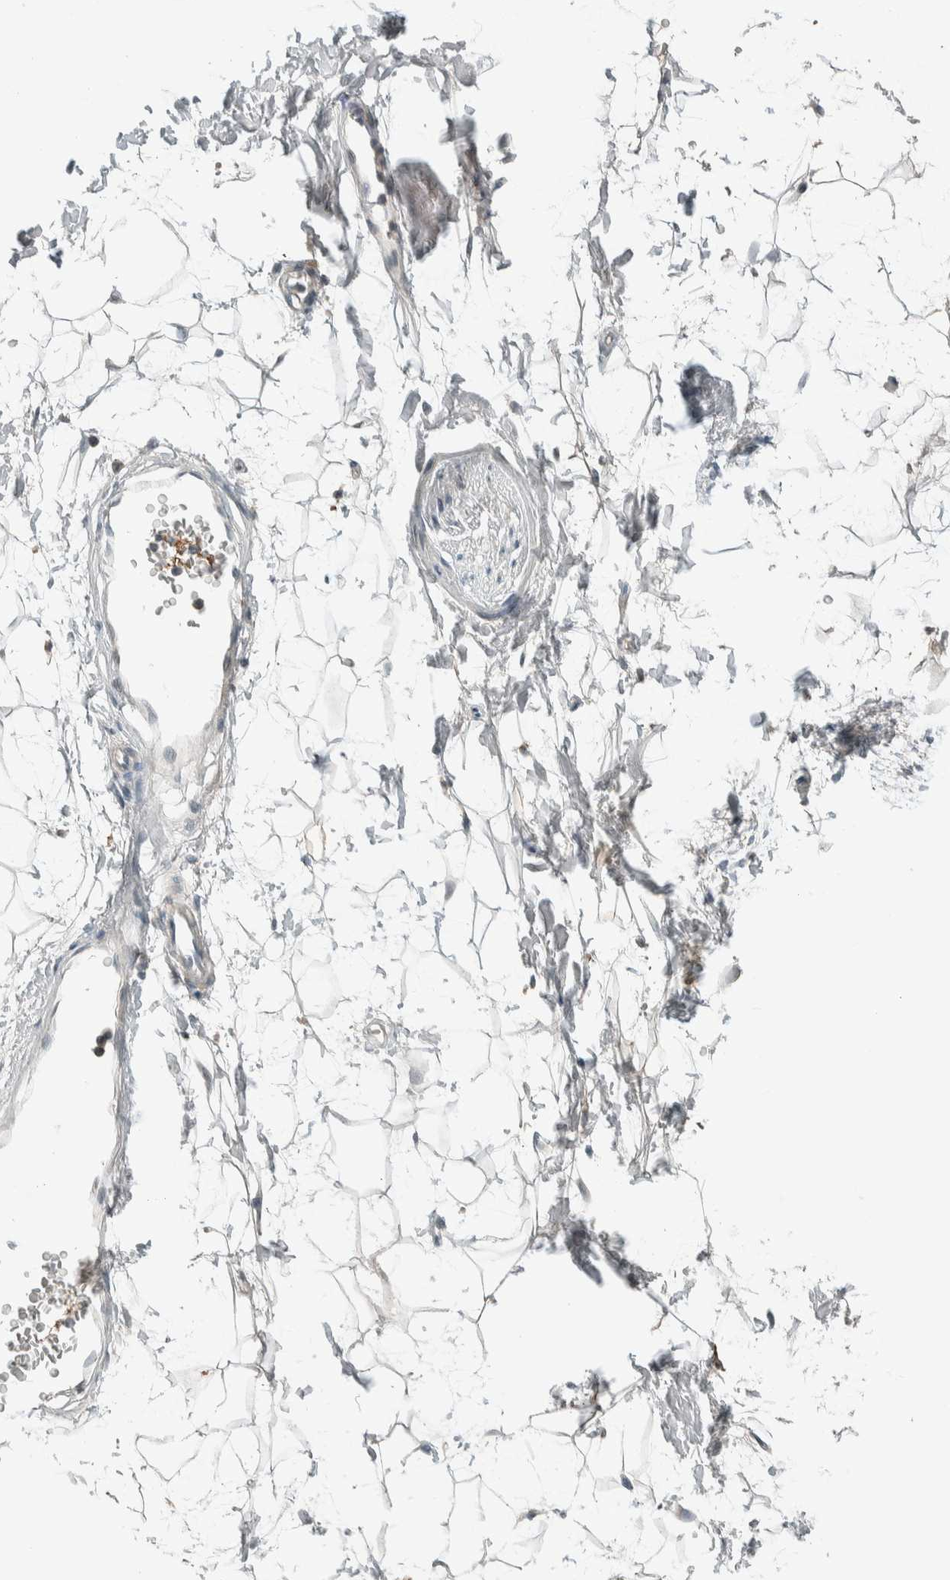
{"staining": {"intensity": "negative", "quantity": "none", "location": "none"}, "tissue": "adipose tissue", "cell_type": "Adipocytes", "image_type": "normal", "snomed": [{"axis": "morphology", "description": "Normal tissue, NOS"}, {"axis": "topography", "description": "Soft tissue"}], "caption": "The IHC micrograph has no significant expression in adipocytes of adipose tissue.", "gene": "CERCAM", "patient": {"sex": "male", "age": 72}}